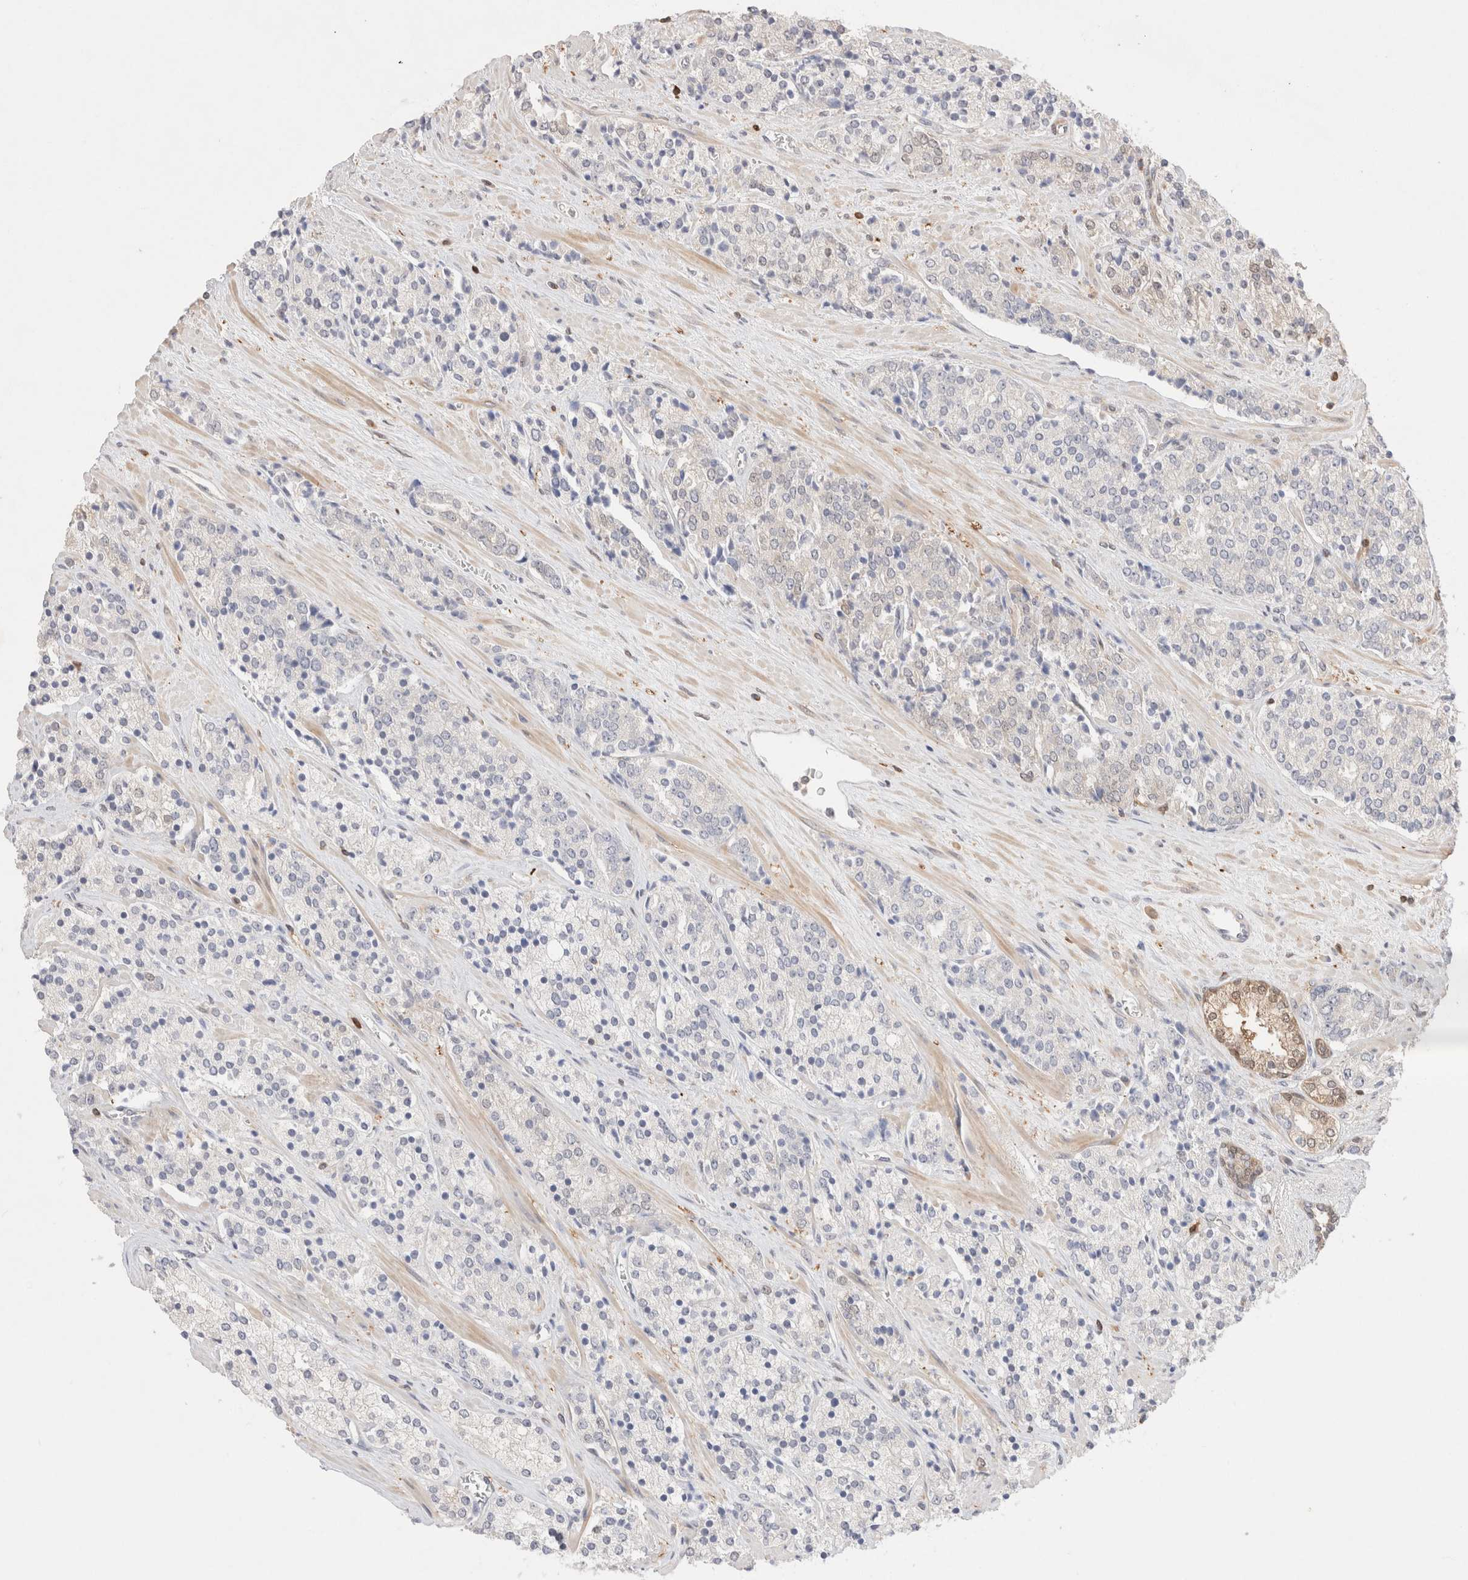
{"staining": {"intensity": "moderate", "quantity": "<25%", "location": "cytoplasmic/membranous,nuclear"}, "tissue": "prostate cancer", "cell_type": "Tumor cells", "image_type": "cancer", "snomed": [{"axis": "morphology", "description": "Adenocarcinoma, High grade"}, {"axis": "topography", "description": "Prostate"}], "caption": "Tumor cells display low levels of moderate cytoplasmic/membranous and nuclear staining in approximately <25% of cells in adenocarcinoma (high-grade) (prostate).", "gene": "STARD10", "patient": {"sex": "male", "age": 71}}